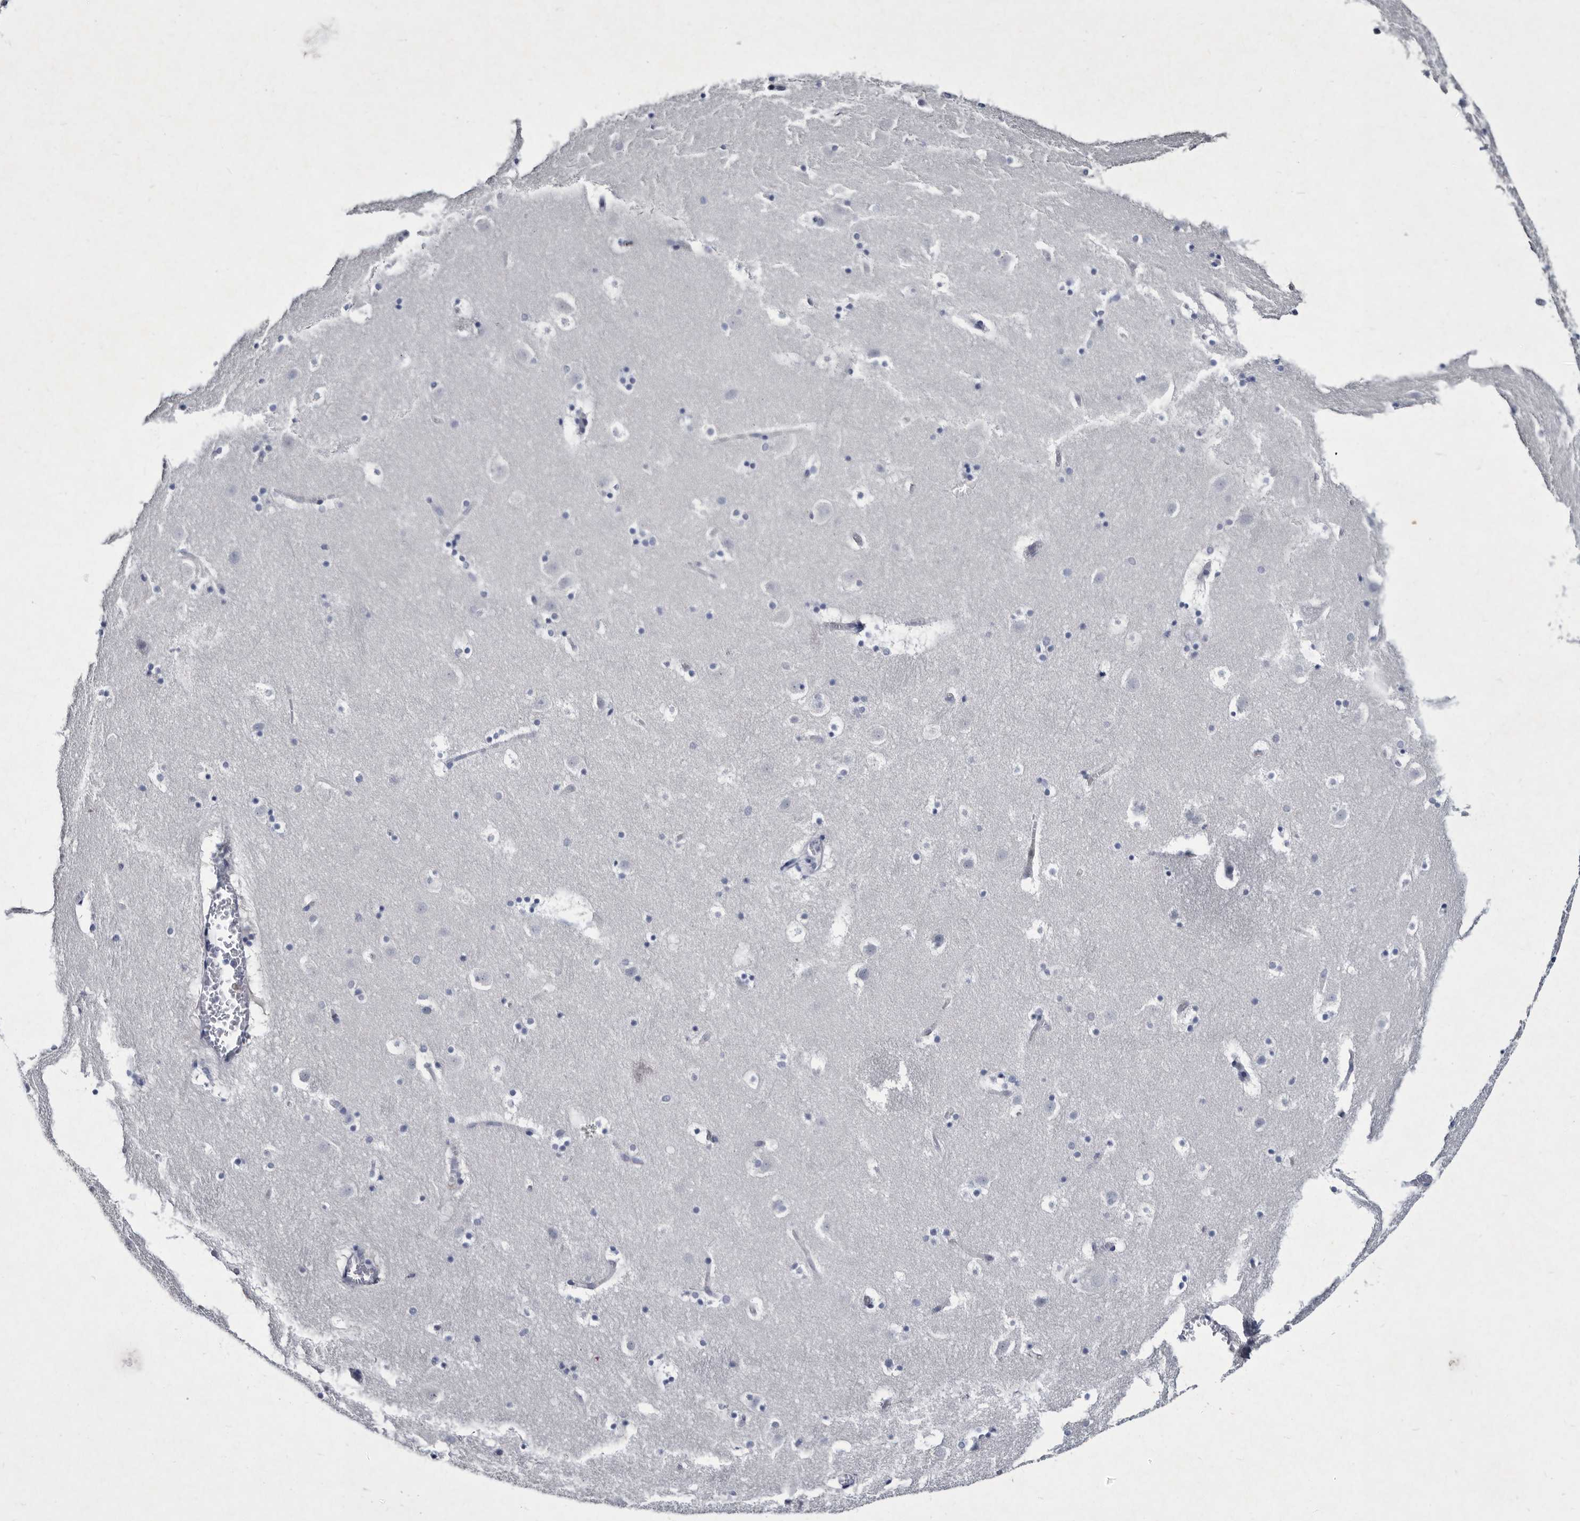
{"staining": {"intensity": "negative", "quantity": "none", "location": "none"}, "tissue": "caudate", "cell_type": "Glial cells", "image_type": "normal", "snomed": [{"axis": "morphology", "description": "Normal tissue, NOS"}, {"axis": "topography", "description": "Lateral ventricle wall"}], "caption": "Immunohistochemical staining of unremarkable human caudate demonstrates no significant expression in glial cells.", "gene": "SERPINB8", "patient": {"sex": "male", "age": 45}}